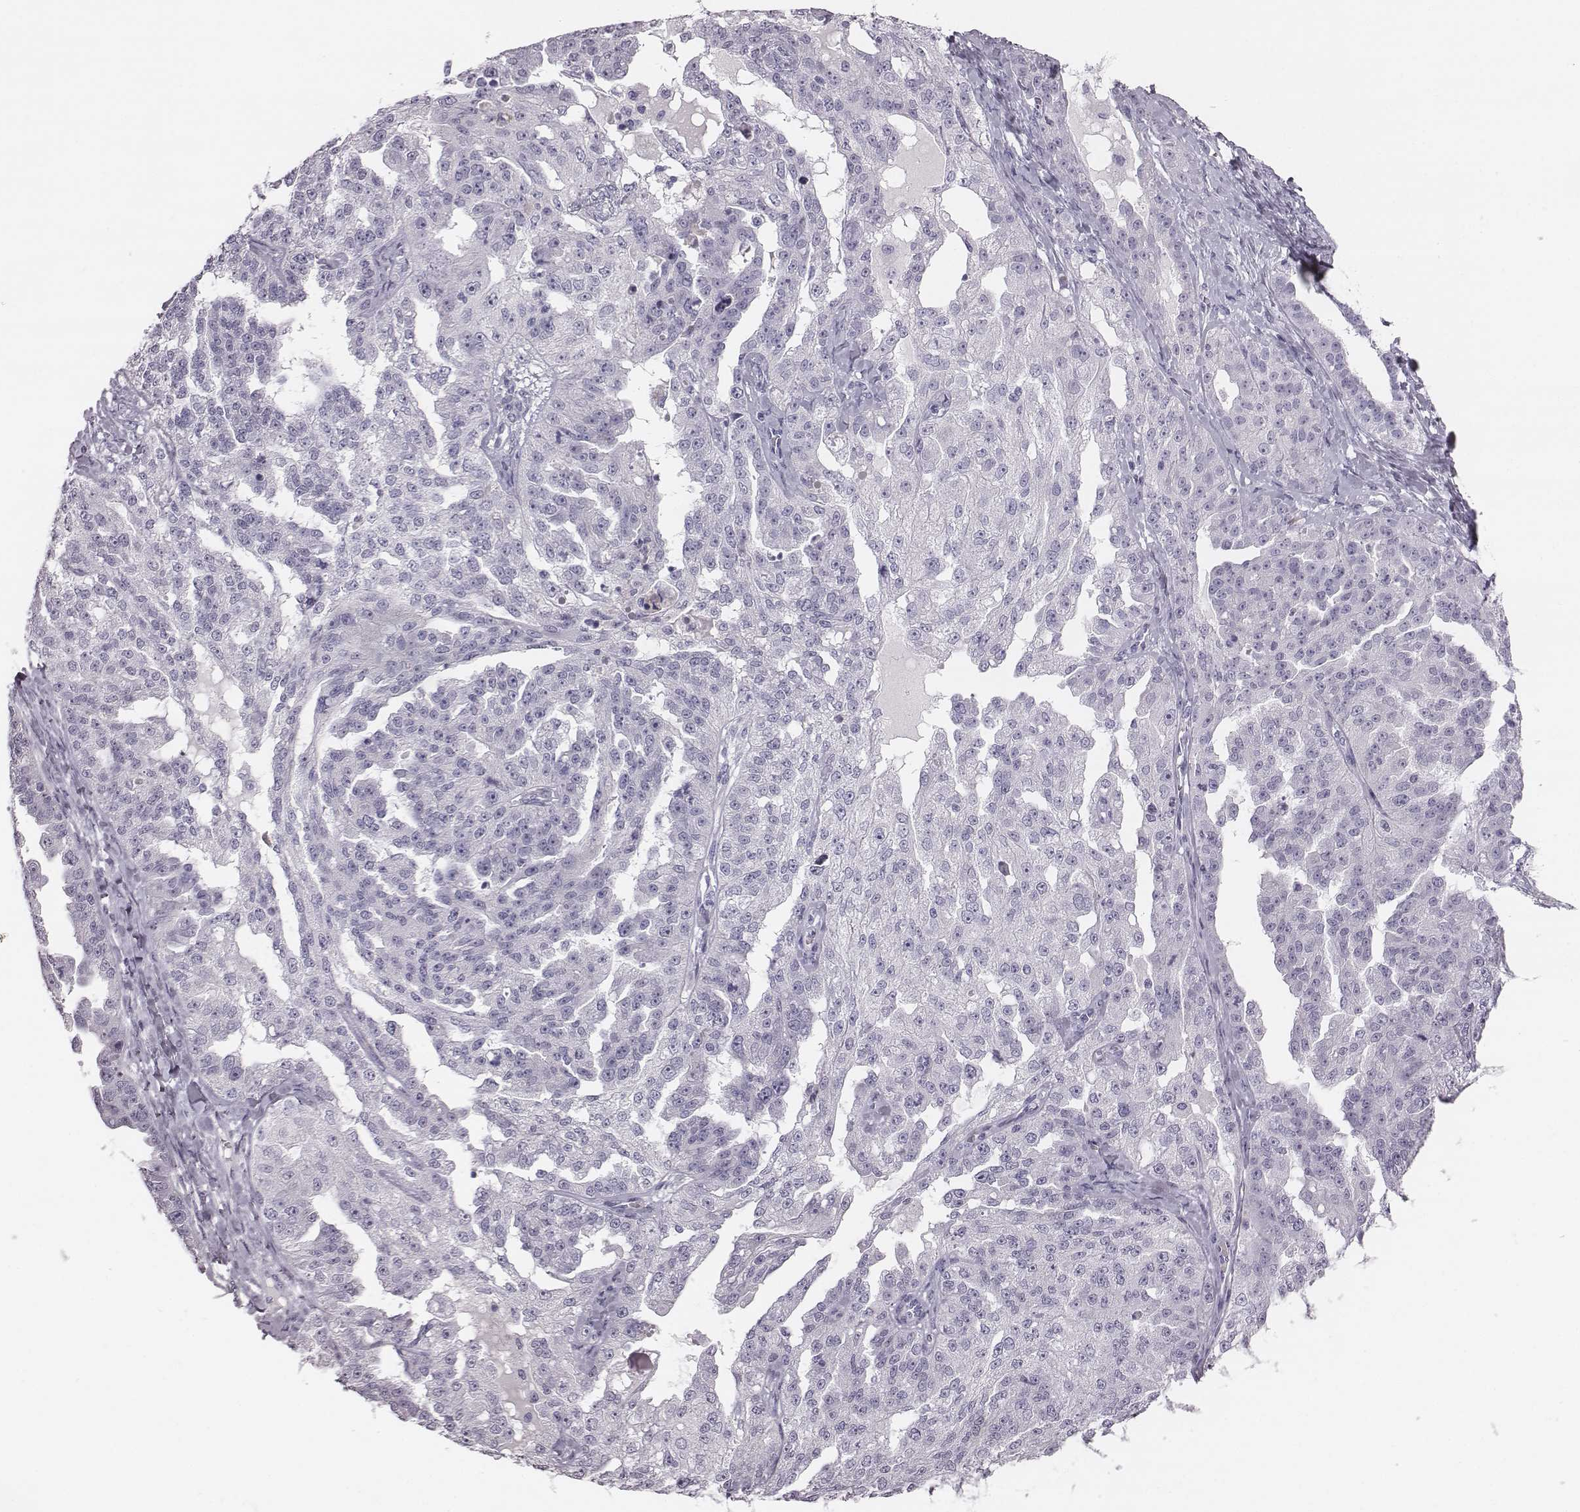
{"staining": {"intensity": "negative", "quantity": "none", "location": "none"}, "tissue": "ovarian cancer", "cell_type": "Tumor cells", "image_type": "cancer", "snomed": [{"axis": "morphology", "description": "Cystadenocarcinoma, serous, NOS"}, {"axis": "topography", "description": "Ovary"}], "caption": "DAB immunohistochemical staining of ovarian cancer displays no significant positivity in tumor cells. (Stains: DAB (3,3'-diaminobenzidine) IHC with hematoxylin counter stain, Microscopy: brightfield microscopy at high magnification).", "gene": "CRISP1", "patient": {"sex": "female", "age": 58}}